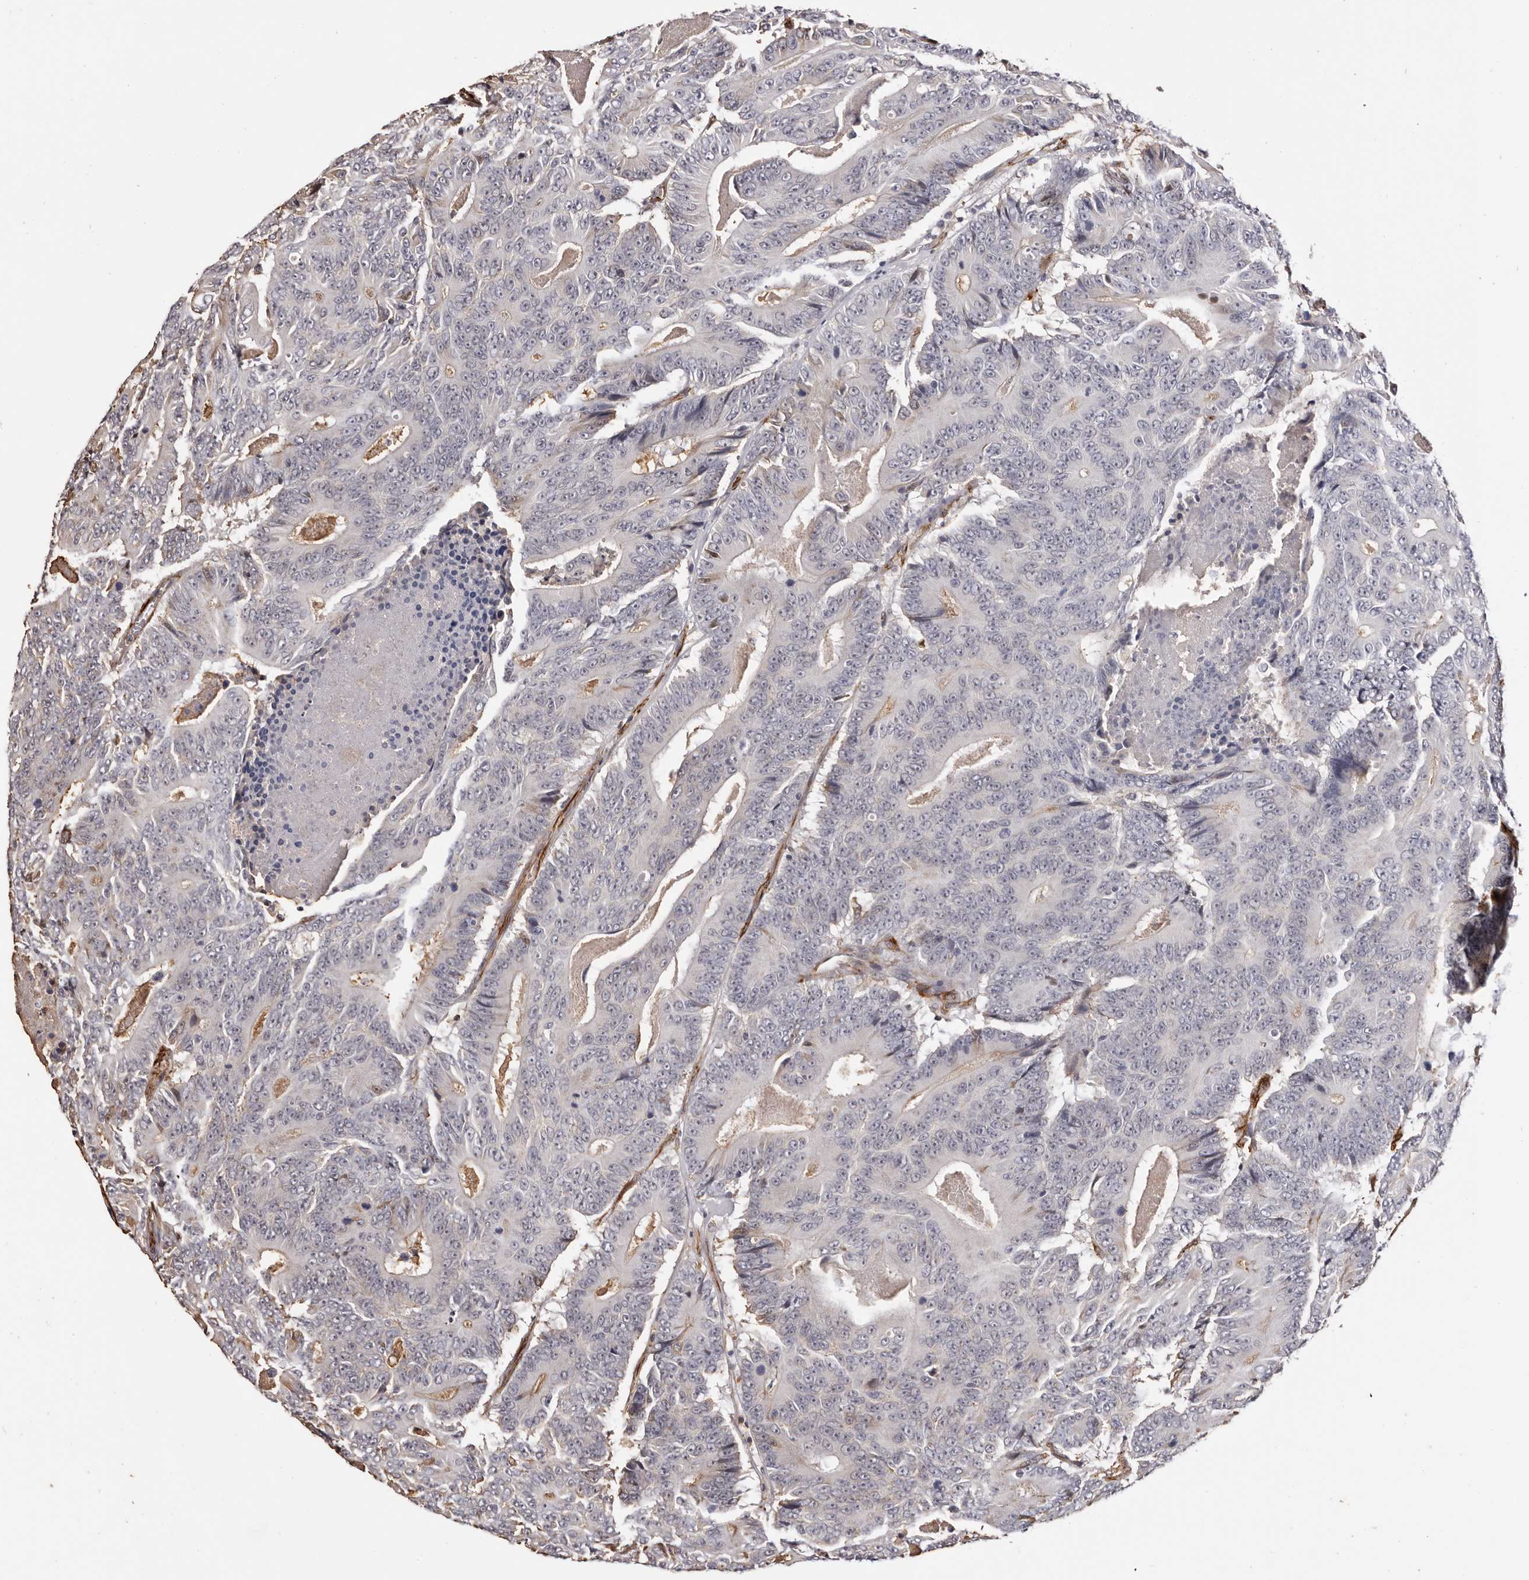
{"staining": {"intensity": "negative", "quantity": "none", "location": "none"}, "tissue": "colorectal cancer", "cell_type": "Tumor cells", "image_type": "cancer", "snomed": [{"axis": "morphology", "description": "Adenocarcinoma, NOS"}, {"axis": "topography", "description": "Colon"}], "caption": "A high-resolution micrograph shows IHC staining of colorectal adenocarcinoma, which shows no significant staining in tumor cells.", "gene": "ZNF557", "patient": {"sex": "male", "age": 83}}